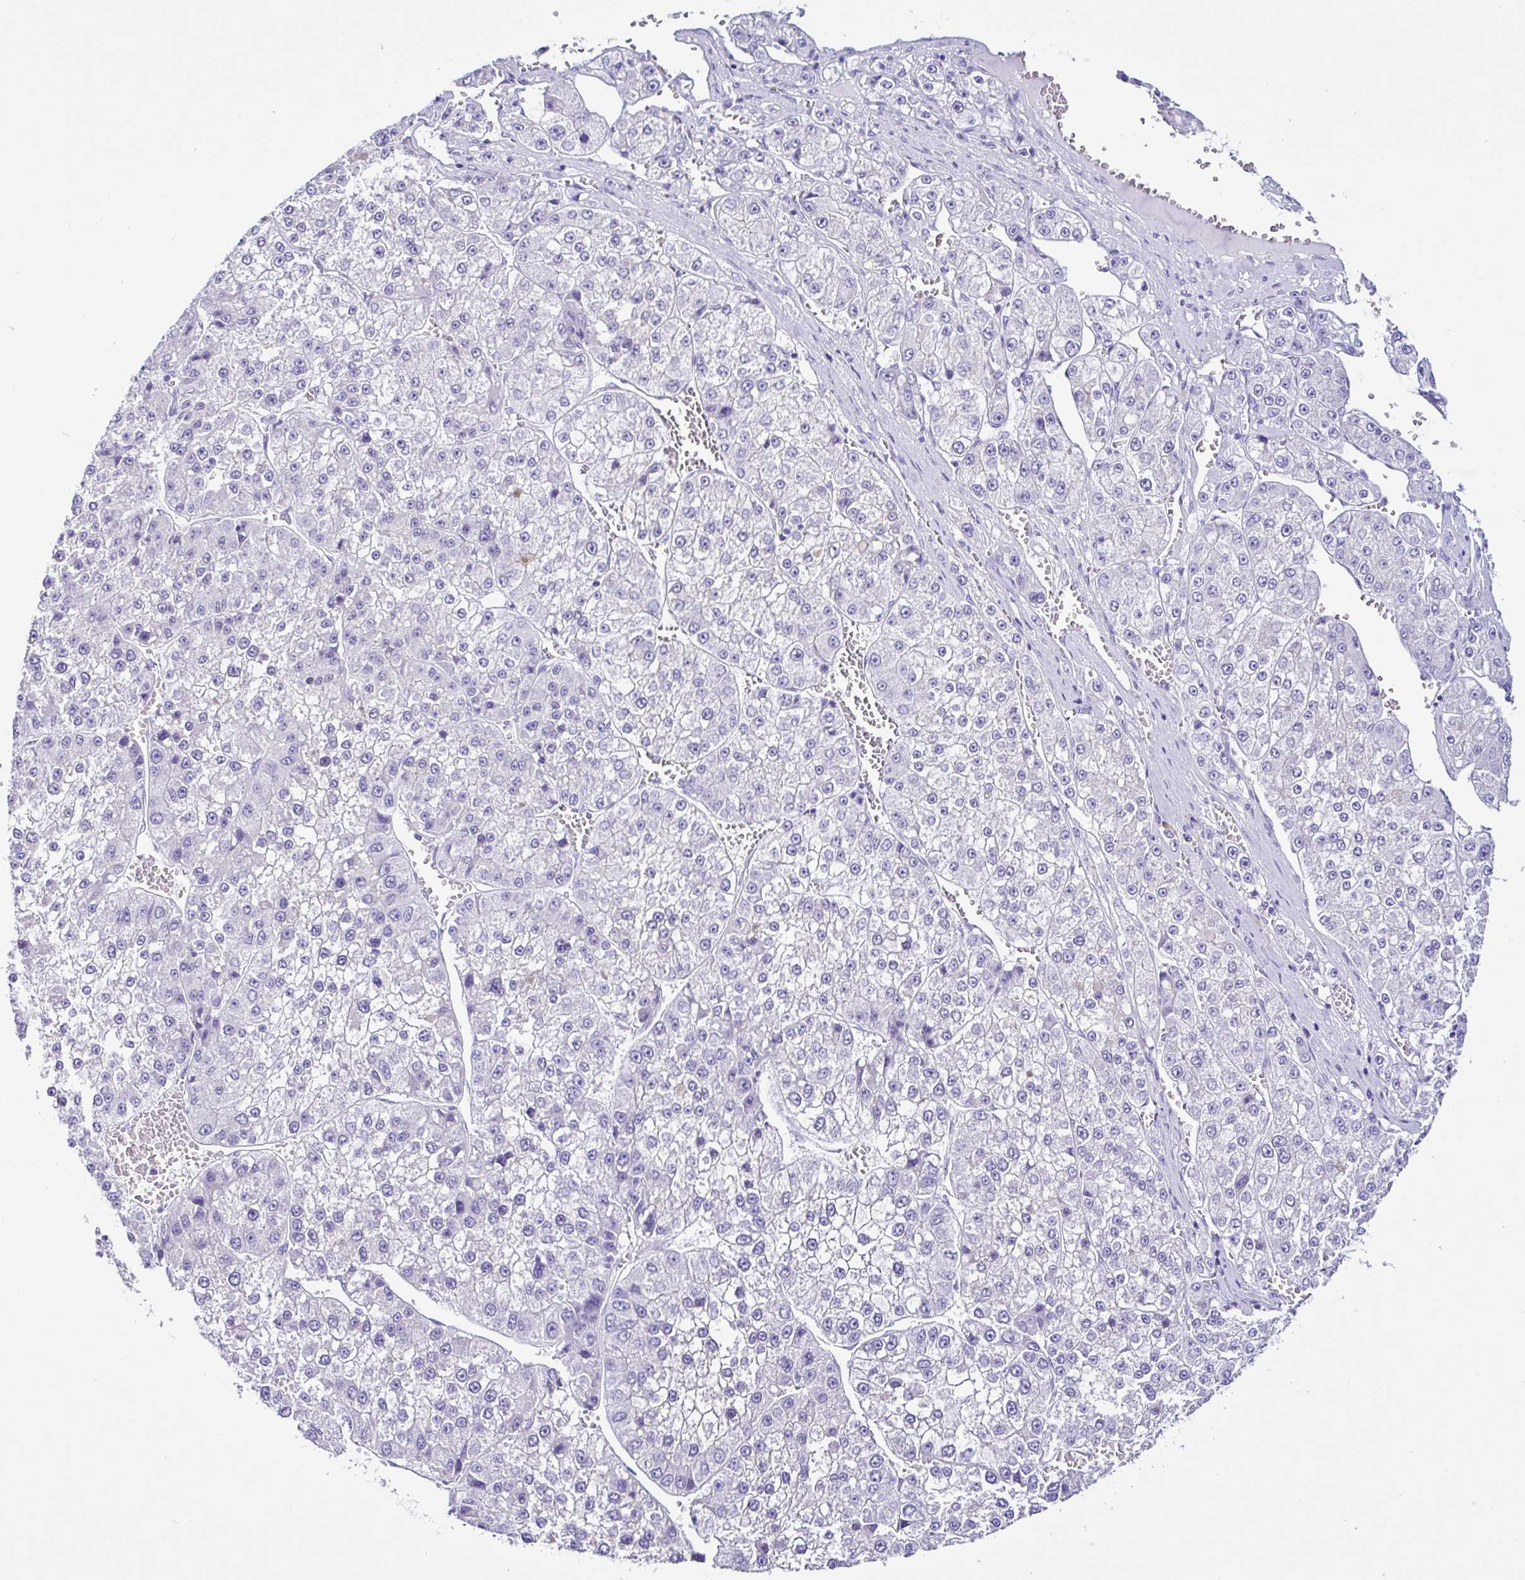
{"staining": {"intensity": "negative", "quantity": "none", "location": "none"}, "tissue": "liver cancer", "cell_type": "Tumor cells", "image_type": "cancer", "snomed": [{"axis": "morphology", "description": "Carcinoma, Hepatocellular, NOS"}, {"axis": "topography", "description": "Liver"}], "caption": "A high-resolution histopathology image shows immunohistochemistry (IHC) staining of liver hepatocellular carcinoma, which exhibits no significant expression in tumor cells. (DAB immunohistochemistry visualized using brightfield microscopy, high magnification).", "gene": "PIGF", "patient": {"sex": "female", "age": 73}}